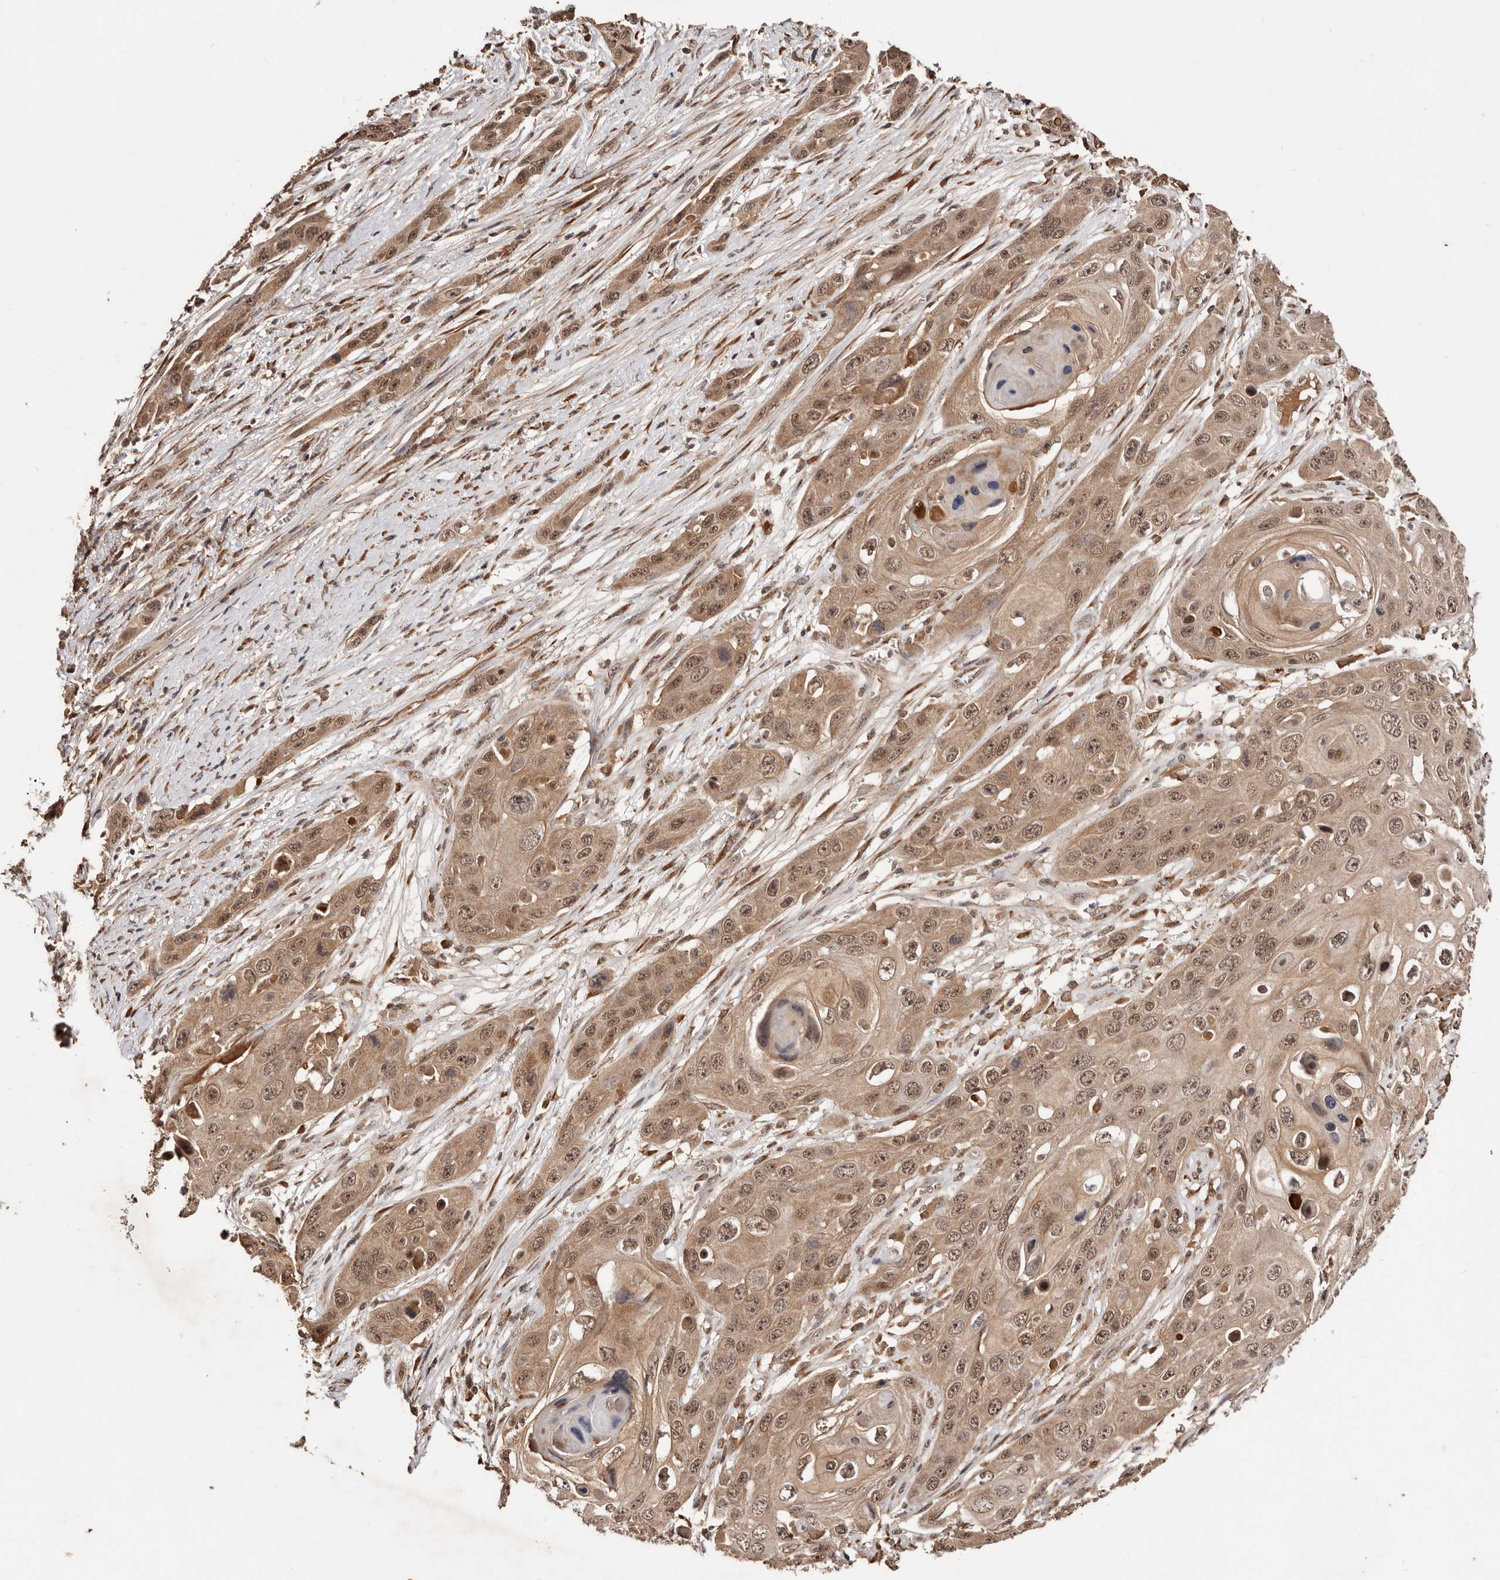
{"staining": {"intensity": "moderate", "quantity": ">75%", "location": "cytoplasmic/membranous,nuclear"}, "tissue": "skin cancer", "cell_type": "Tumor cells", "image_type": "cancer", "snomed": [{"axis": "morphology", "description": "Squamous cell carcinoma, NOS"}, {"axis": "topography", "description": "Skin"}], "caption": "The immunohistochemical stain highlights moderate cytoplasmic/membranous and nuclear positivity in tumor cells of skin squamous cell carcinoma tissue.", "gene": "BICRAL", "patient": {"sex": "male", "age": 55}}